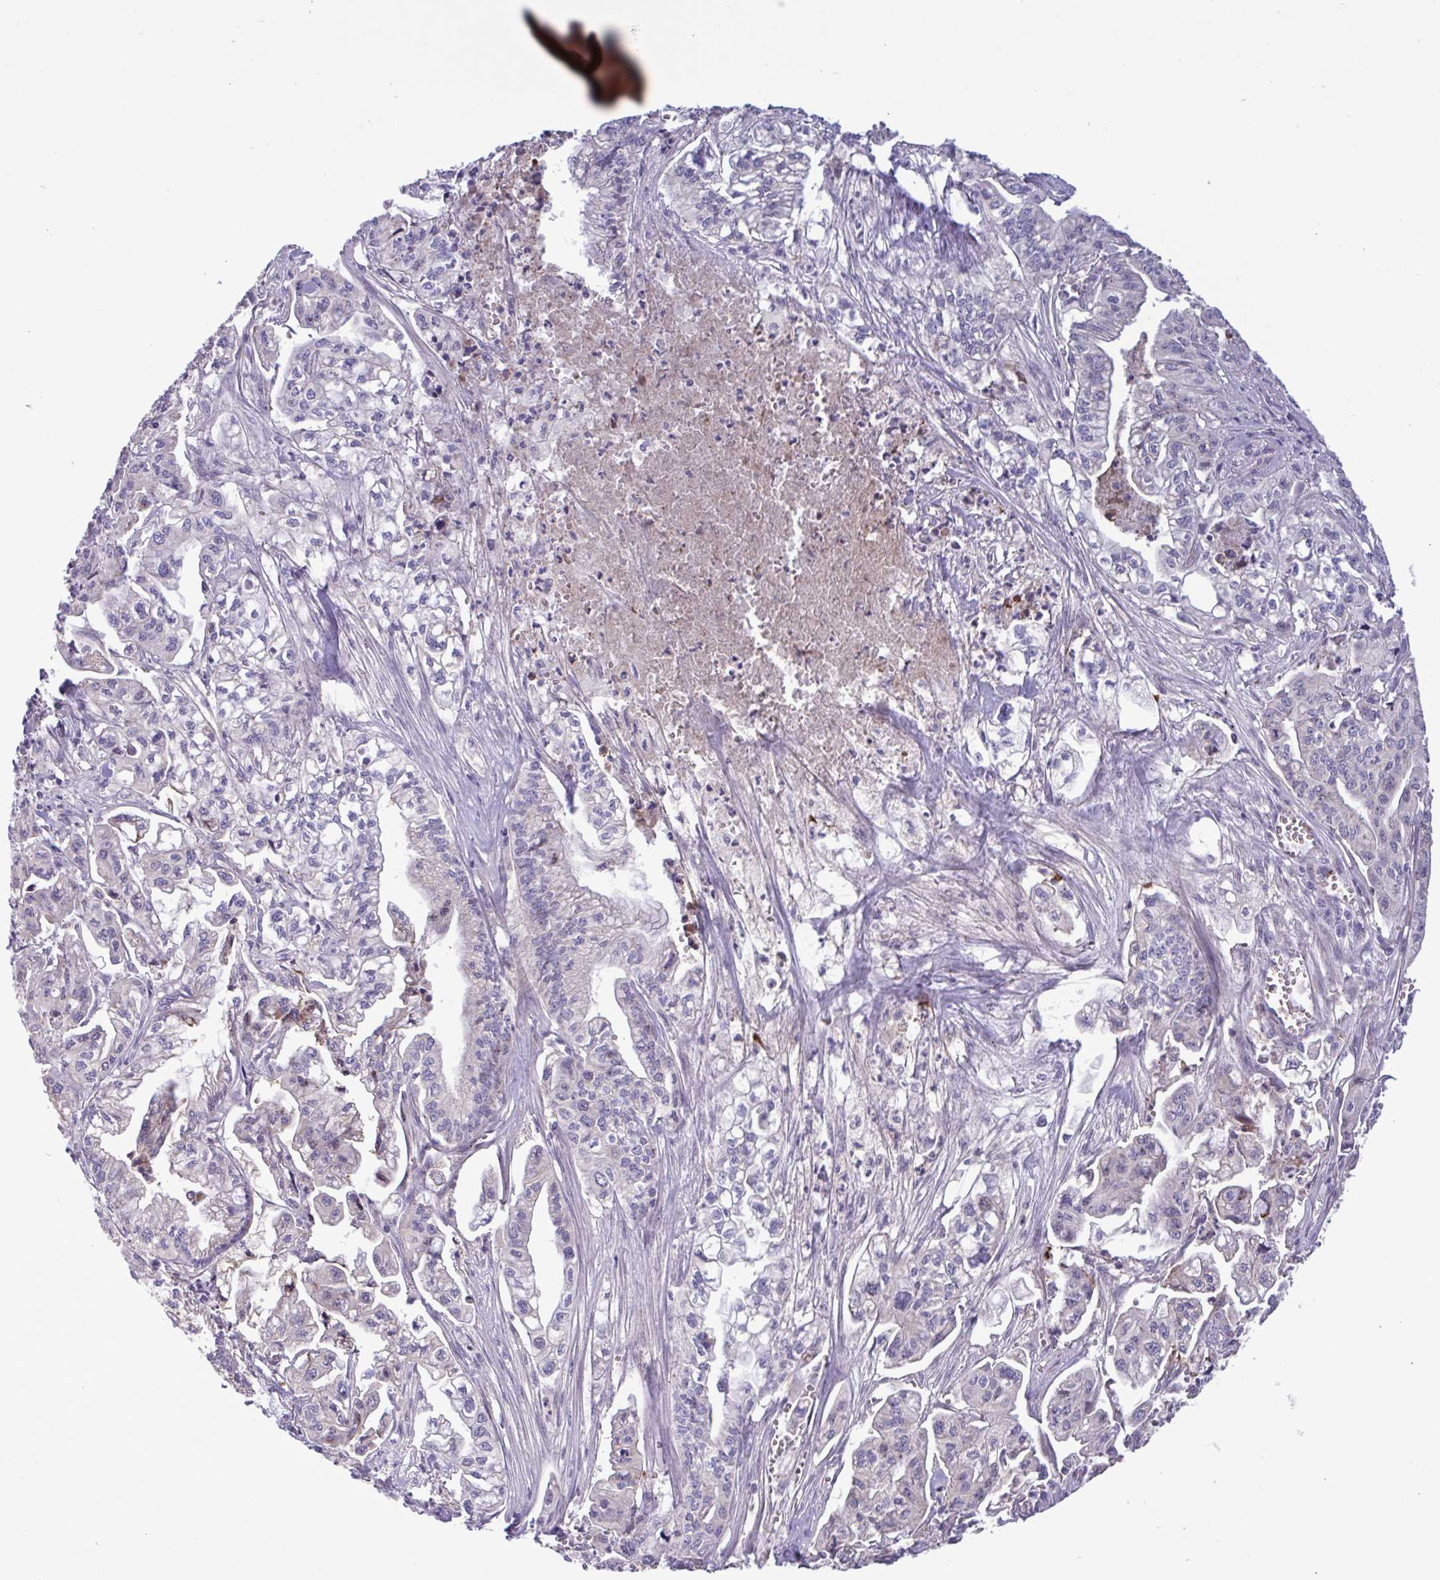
{"staining": {"intensity": "negative", "quantity": "none", "location": "none"}, "tissue": "pancreatic cancer", "cell_type": "Tumor cells", "image_type": "cancer", "snomed": [{"axis": "morphology", "description": "Adenocarcinoma, NOS"}, {"axis": "topography", "description": "Pancreas"}], "caption": "Adenocarcinoma (pancreatic) was stained to show a protein in brown. There is no significant staining in tumor cells. (DAB IHC visualized using brightfield microscopy, high magnification).", "gene": "CD101", "patient": {"sex": "male", "age": 68}}